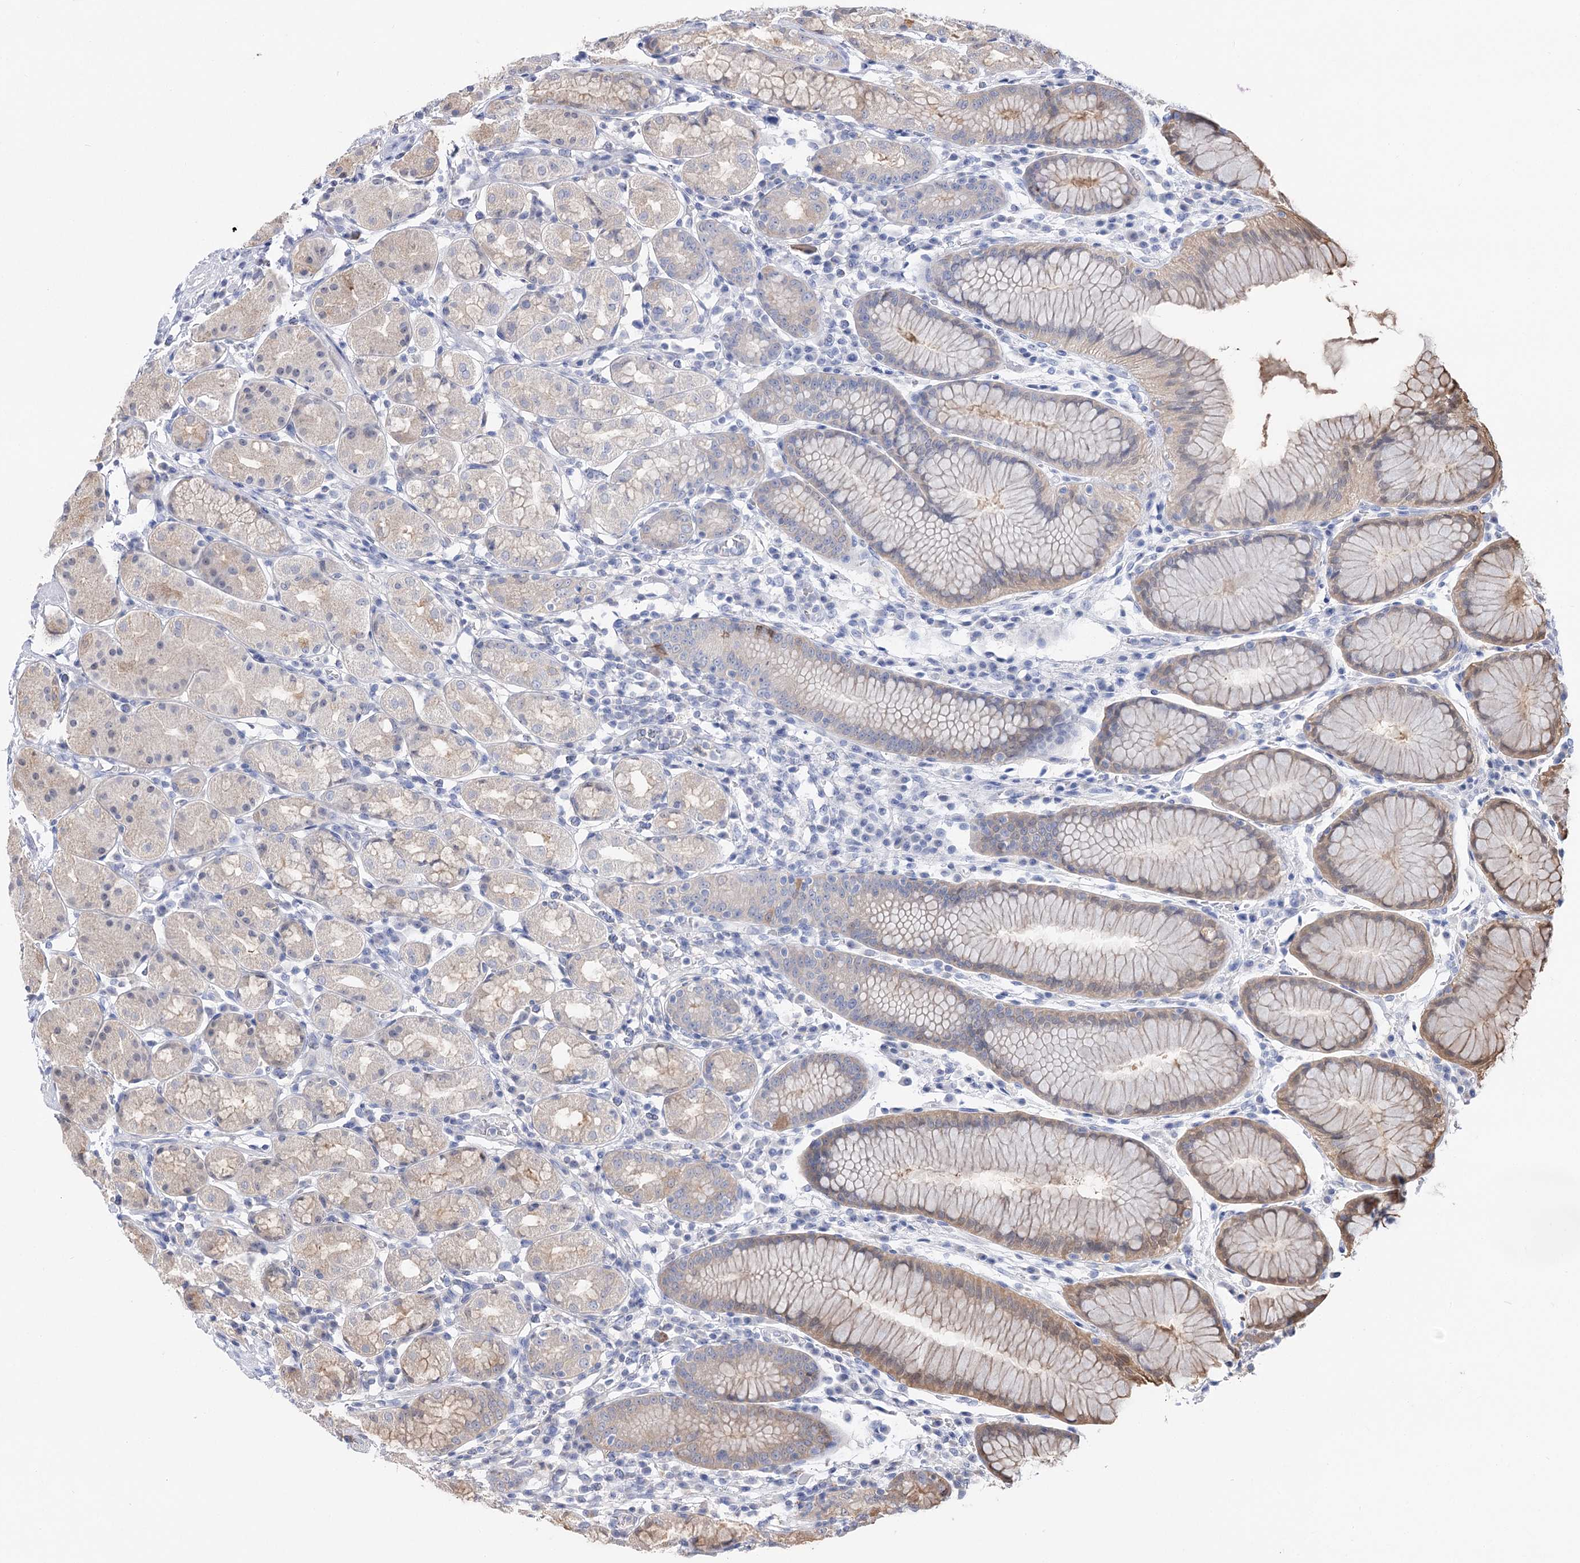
{"staining": {"intensity": "moderate", "quantity": "<25%", "location": "cytoplasmic/membranous"}, "tissue": "stomach", "cell_type": "Glandular cells", "image_type": "normal", "snomed": [{"axis": "morphology", "description": "Normal tissue, NOS"}, {"axis": "topography", "description": "Stomach, lower"}], "caption": "IHC photomicrograph of unremarkable stomach: human stomach stained using IHC reveals low levels of moderate protein expression localized specifically in the cytoplasmic/membranous of glandular cells, appearing as a cytoplasmic/membranous brown color.", "gene": "UGP2", "patient": {"sex": "female", "age": 56}}